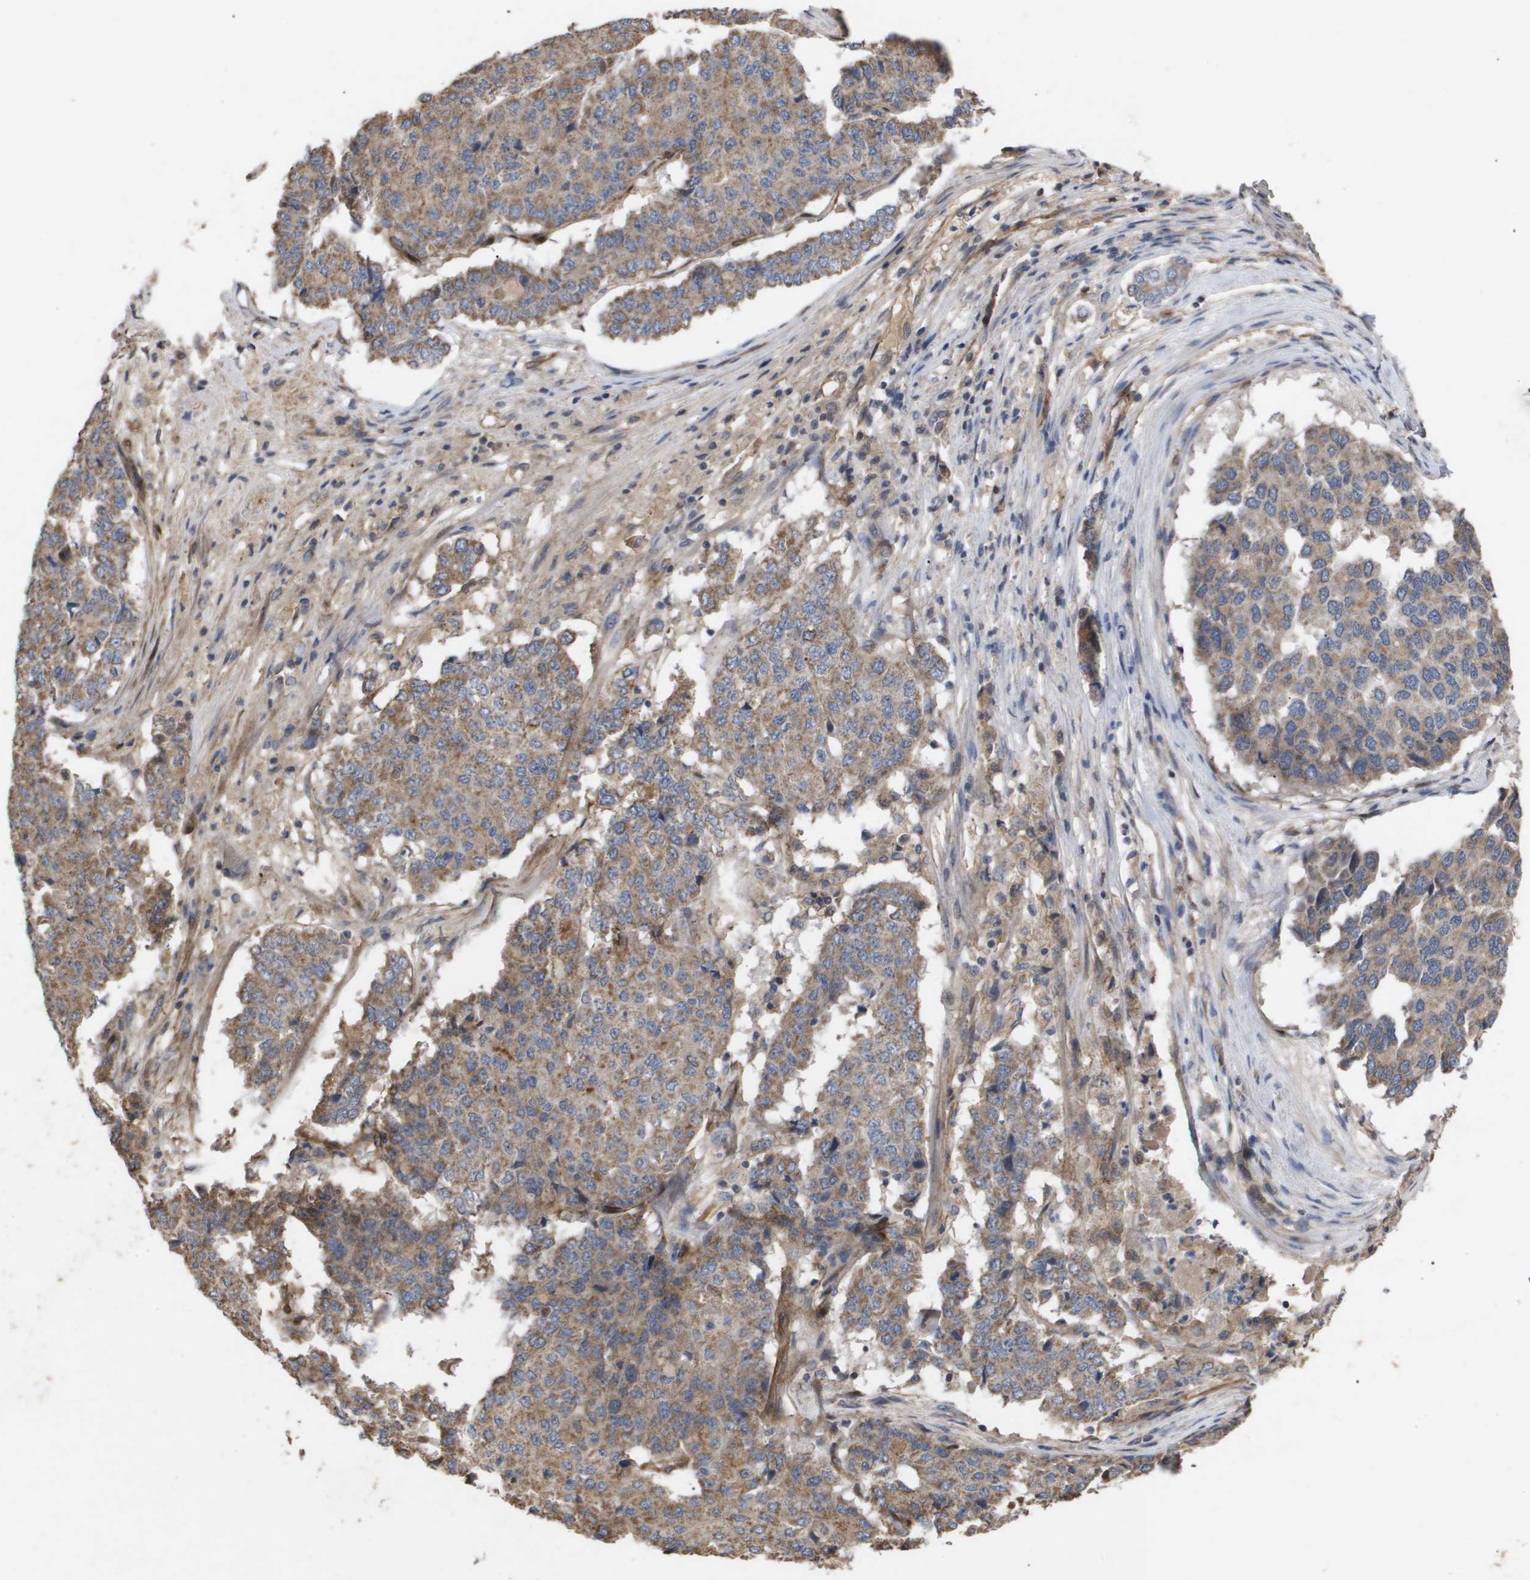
{"staining": {"intensity": "moderate", "quantity": ">75%", "location": "cytoplasmic/membranous"}, "tissue": "pancreatic cancer", "cell_type": "Tumor cells", "image_type": "cancer", "snomed": [{"axis": "morphology", "description": "Adenocarcinoma, NOS"}, {"axis": "topography", "description": "Pancreas"}], "caption": "High-magnification brightfield microscopy of pancreatic adenocarcinoma stained with DAB (3,3'-diaminobenzidine) (brown) and counterstained with hematoxylin (blue). tumor cells exhibit moderate cytoplasmic/membranous positivity is identified in about>75% of cells.", "gene": "TNS1", "patient": {"sex": "male", "age": 50}}